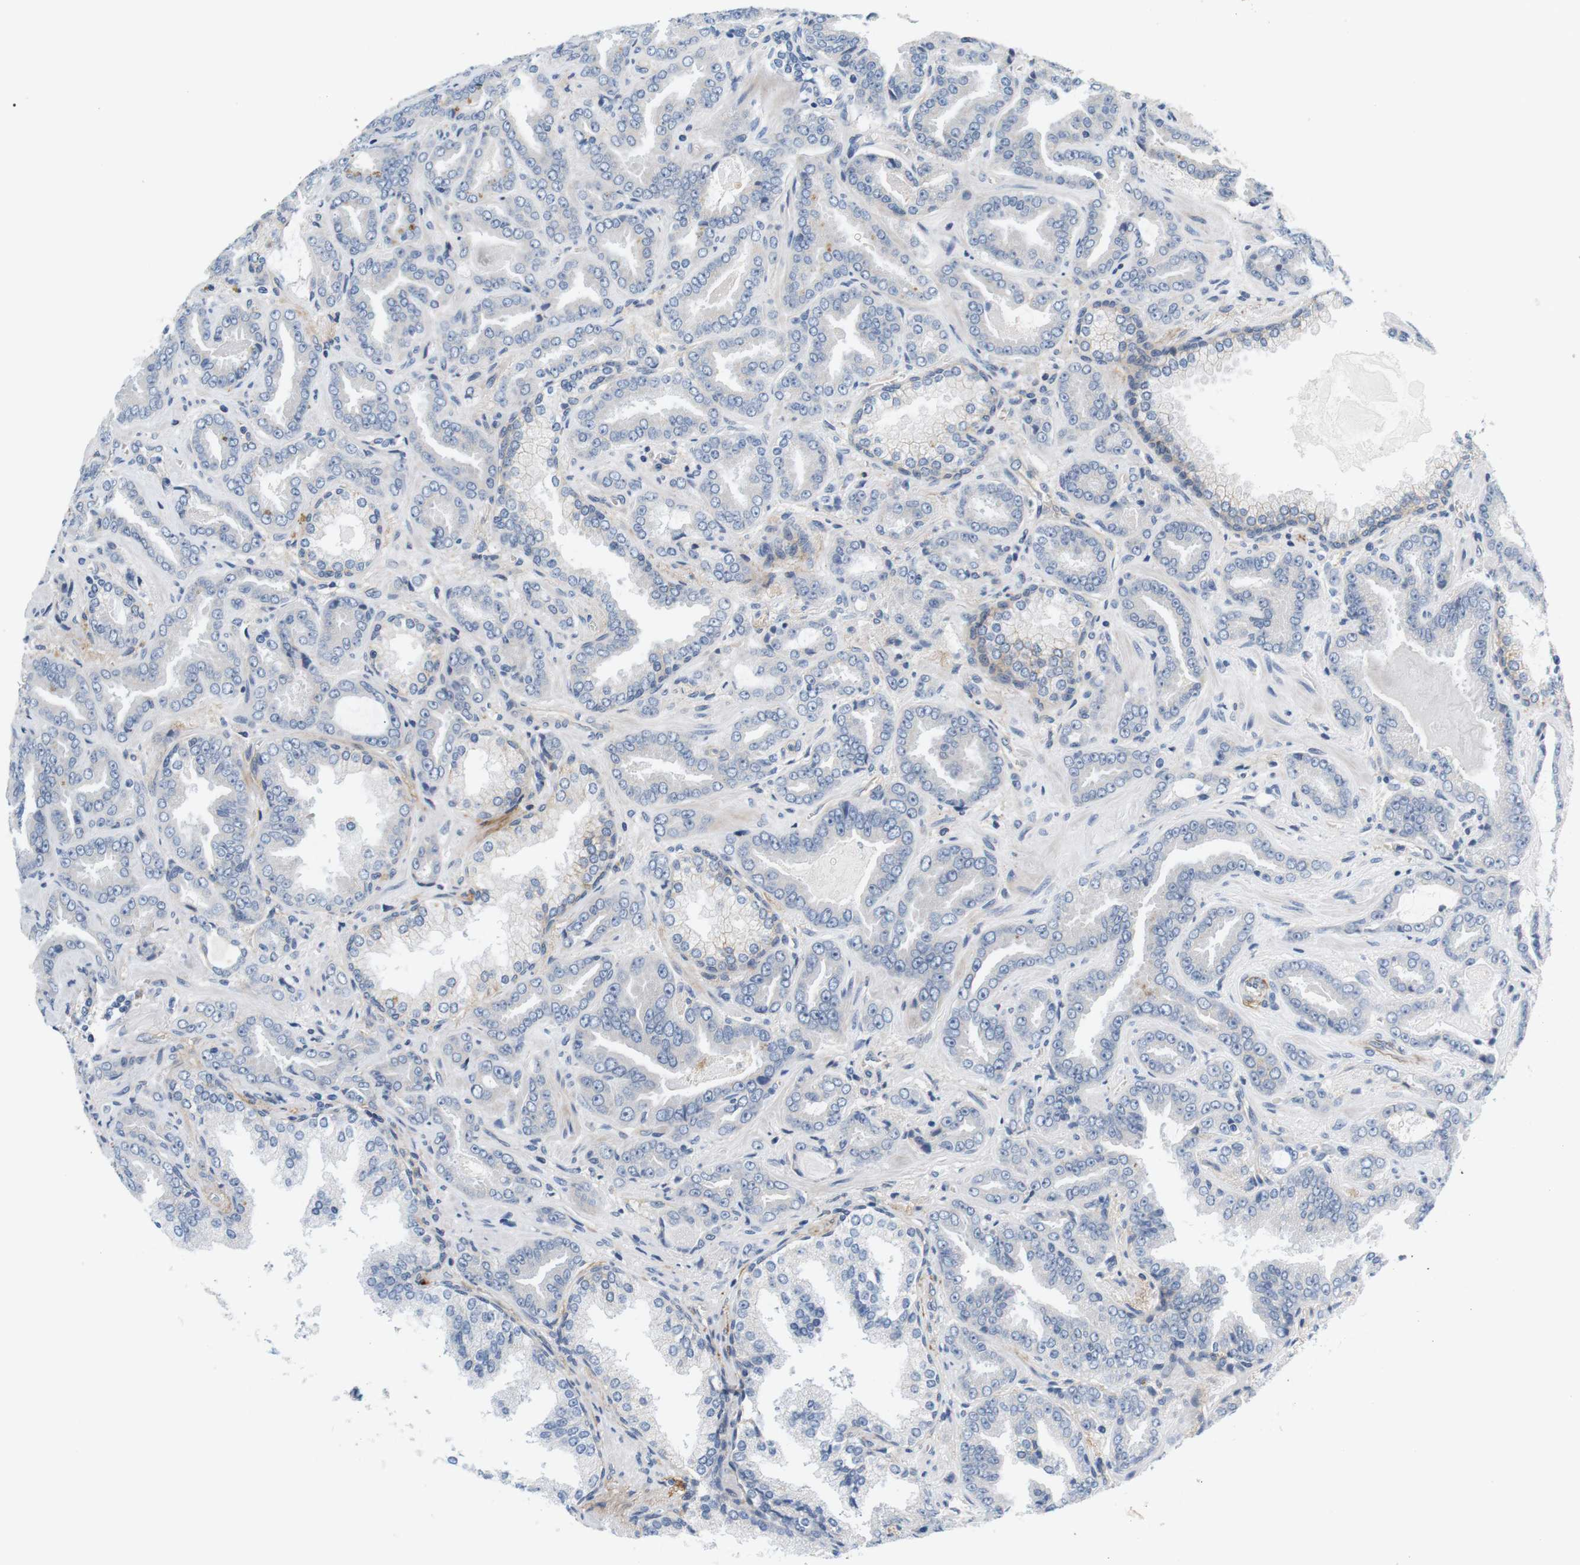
{"staining": {"intensity": "negative", "quantity": "none", "location": "none"}, "tissue": "prostate cancer", "cell_type": "Tumor cells", "image_type": "cancer", "snomed": [{"axis": "morphology", "description": "Adenocarcinoma, Low grade"}, {"axis": "topography", "description": "Prostate"}], "caption": "Image shows no protein expression in tumor cells of prostate low-grade adenocarcinoma tissue.", "gene": "SLC30A1", "patient": {"sex": "male", "age": 60}}